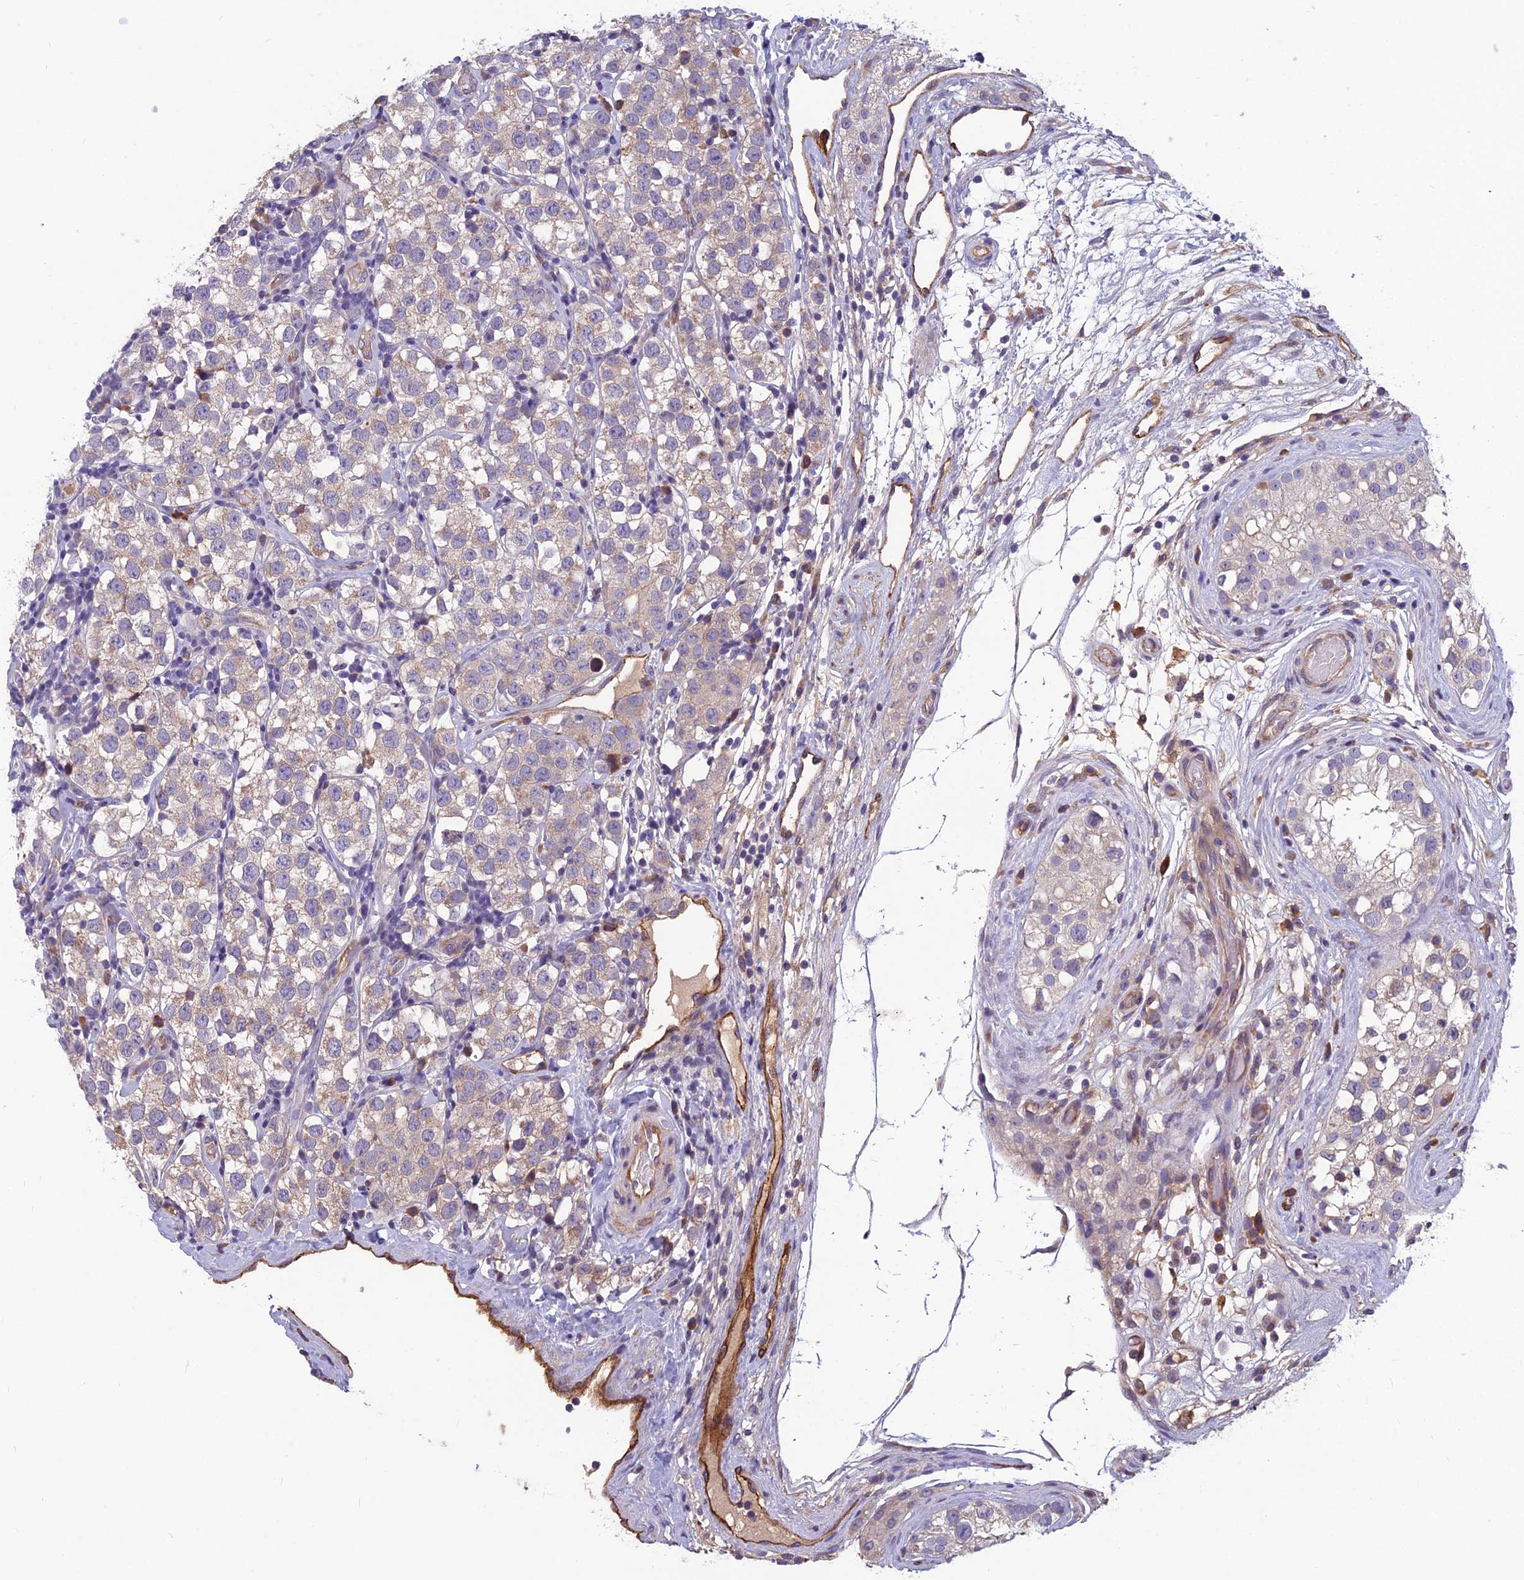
{"staining": {"intensity": "weak", "quantity": "25%-75%", "location": "cytoplasmic/membranous"}, "tissue": "testis cancer", "cell_type": "Tumor cells", "image_type": "cancer", "snomed": [{"axis": "morphology", "description": "Seminoma, NOS"}, {"axis": "topography", "description": "Testis"}], "caption": "A histopathology image of human testis cancer stained for a protein reveals weak cytoplasmic/membranous brown staining in tumor cells.", "gene": "TSPAN15", "patient": {"sex": "male", "age": 34}}